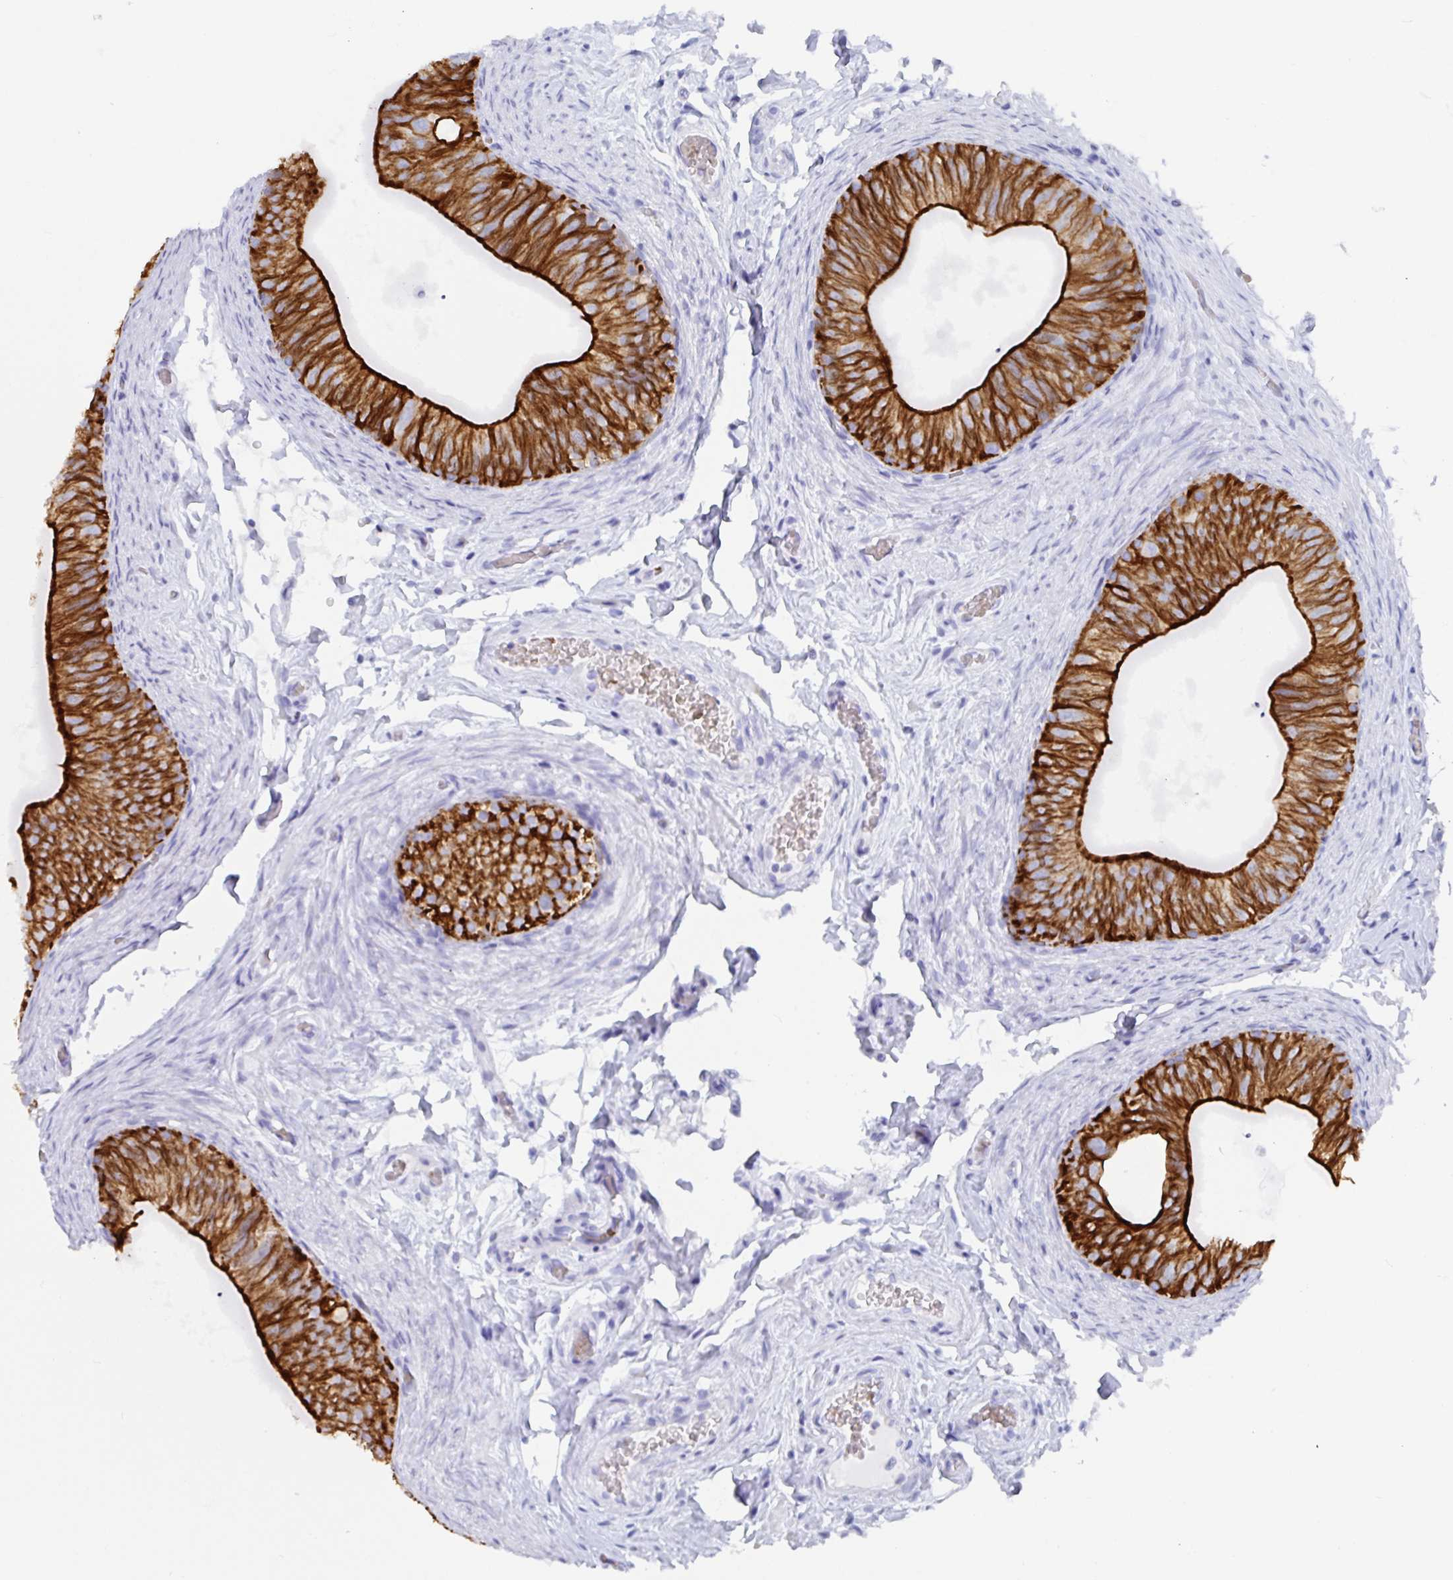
{"staining": {"intensity": "strong", "quantity": ">75%", "location": "cytoplasmic/membranous"}, "tissue": "epididymis", "cell_type": "Glandular cells", "image_type": "normal", "snomed": [{"axis": "morphology", "description": "Normal tissue, NOS"}, {"axis": "topography", "description": "Epididymis, spermatic cord, NOS"}, {"axis": "topography", "description": "Epididymis"}], "caption": "Glandular cells demonstrate high levels of strong cytoplasmic/membranous staining in approximately >75% of cells in unremarkable human epididymis. (Brightfield microscopy of DAB IHC at high magnification).", "gene": "CLDN8", "patient": {"sex": "male", "age": 31}}